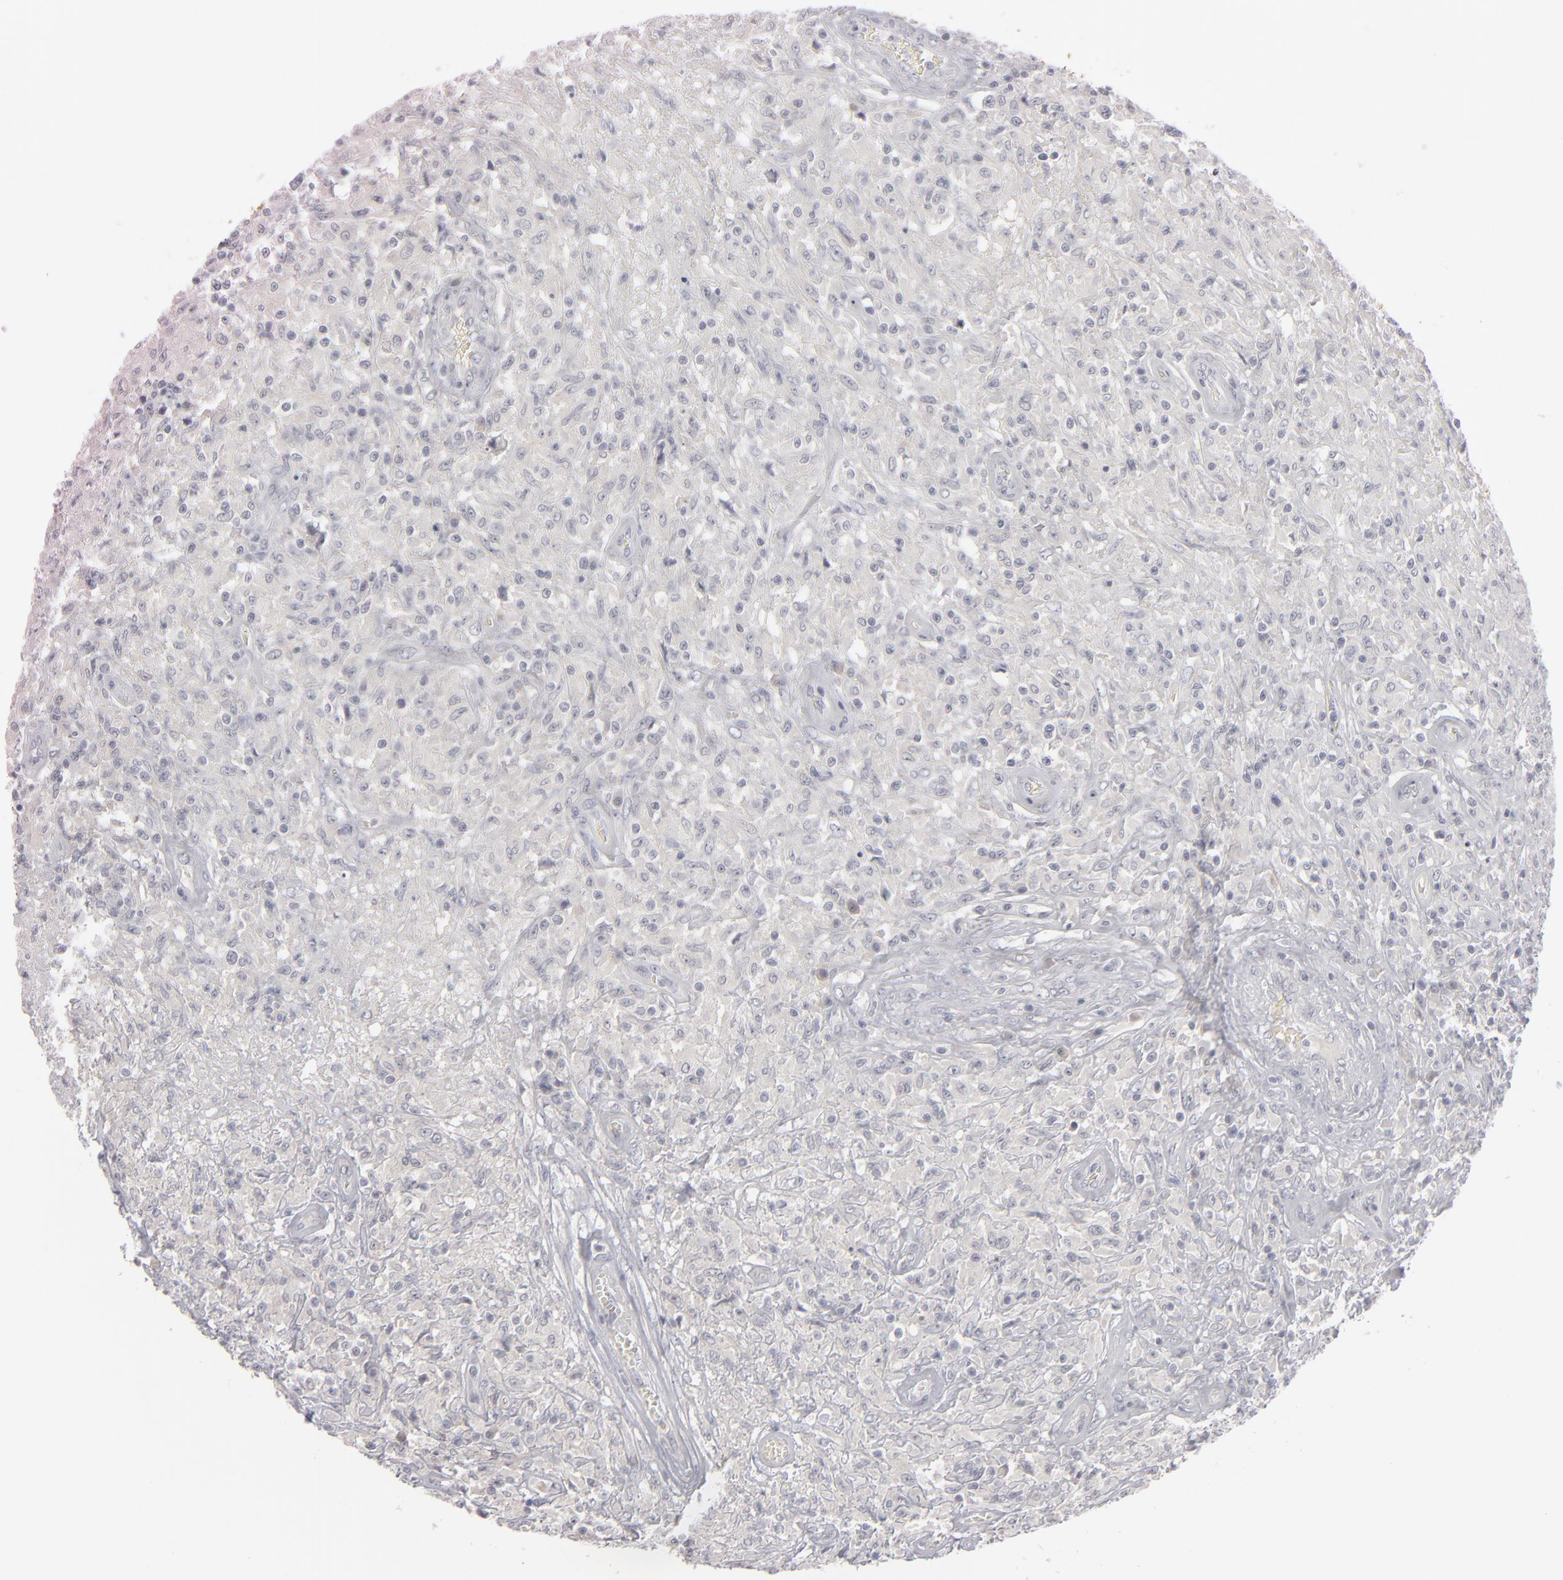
{"staining": {"intensity": "negative", "quantity": "none", "location": "none"}, "tissue": "testis cancer", "cell_type": "Tumor cells", "image_type": "cancer", "snomed": [{"axis": "morphology", "description": "Seminoma, NOS"}, {"axis": "topography", "description": "Testis"}], "caption": "The image shows no significant expression in tumor cells of testis seminoma.", "gene": "KIAA1210", "patient": {"sex": "male", "age": 34}}